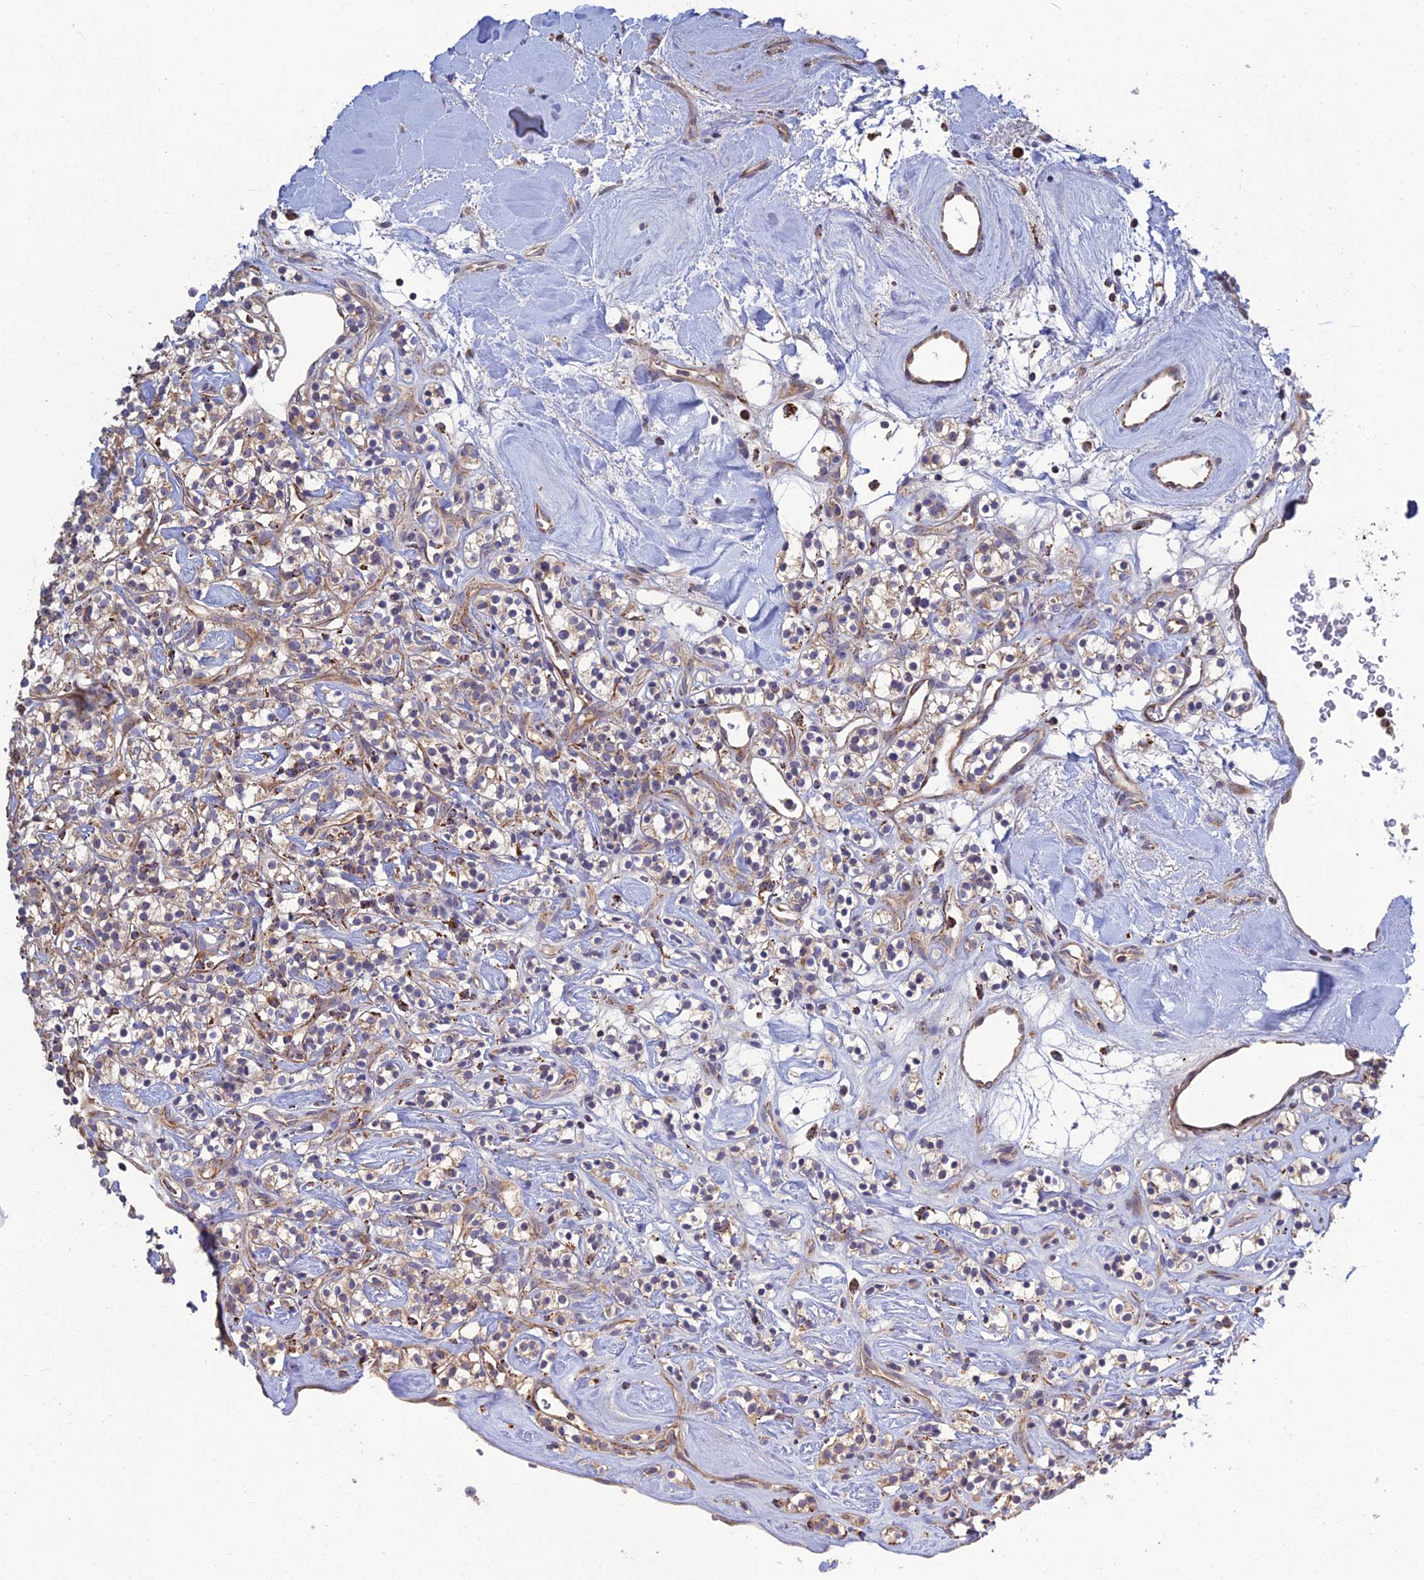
{"staining": {"intensity": "weak", "quantity": "<25%", "location": "cytoplasmic/membranous"}, "tissue": "renal cancer", "cell_type": "Tumor cells", "image_type": "cancer", "snomed": [{"axis": "morphology", "description": "Adenocarcinoma, NOS"}, {"axis": "topography", "description": "Kidney"}], "caption": "IHC histopathology image of neoplastic tissue: human renal adenocarcinoma stained with DAB (3,3'-diaminobenzidine) displays no significant protein staining in tumor cells.", "gene": "RIC8B", "patient": {"sex": "male", "age": 77}}